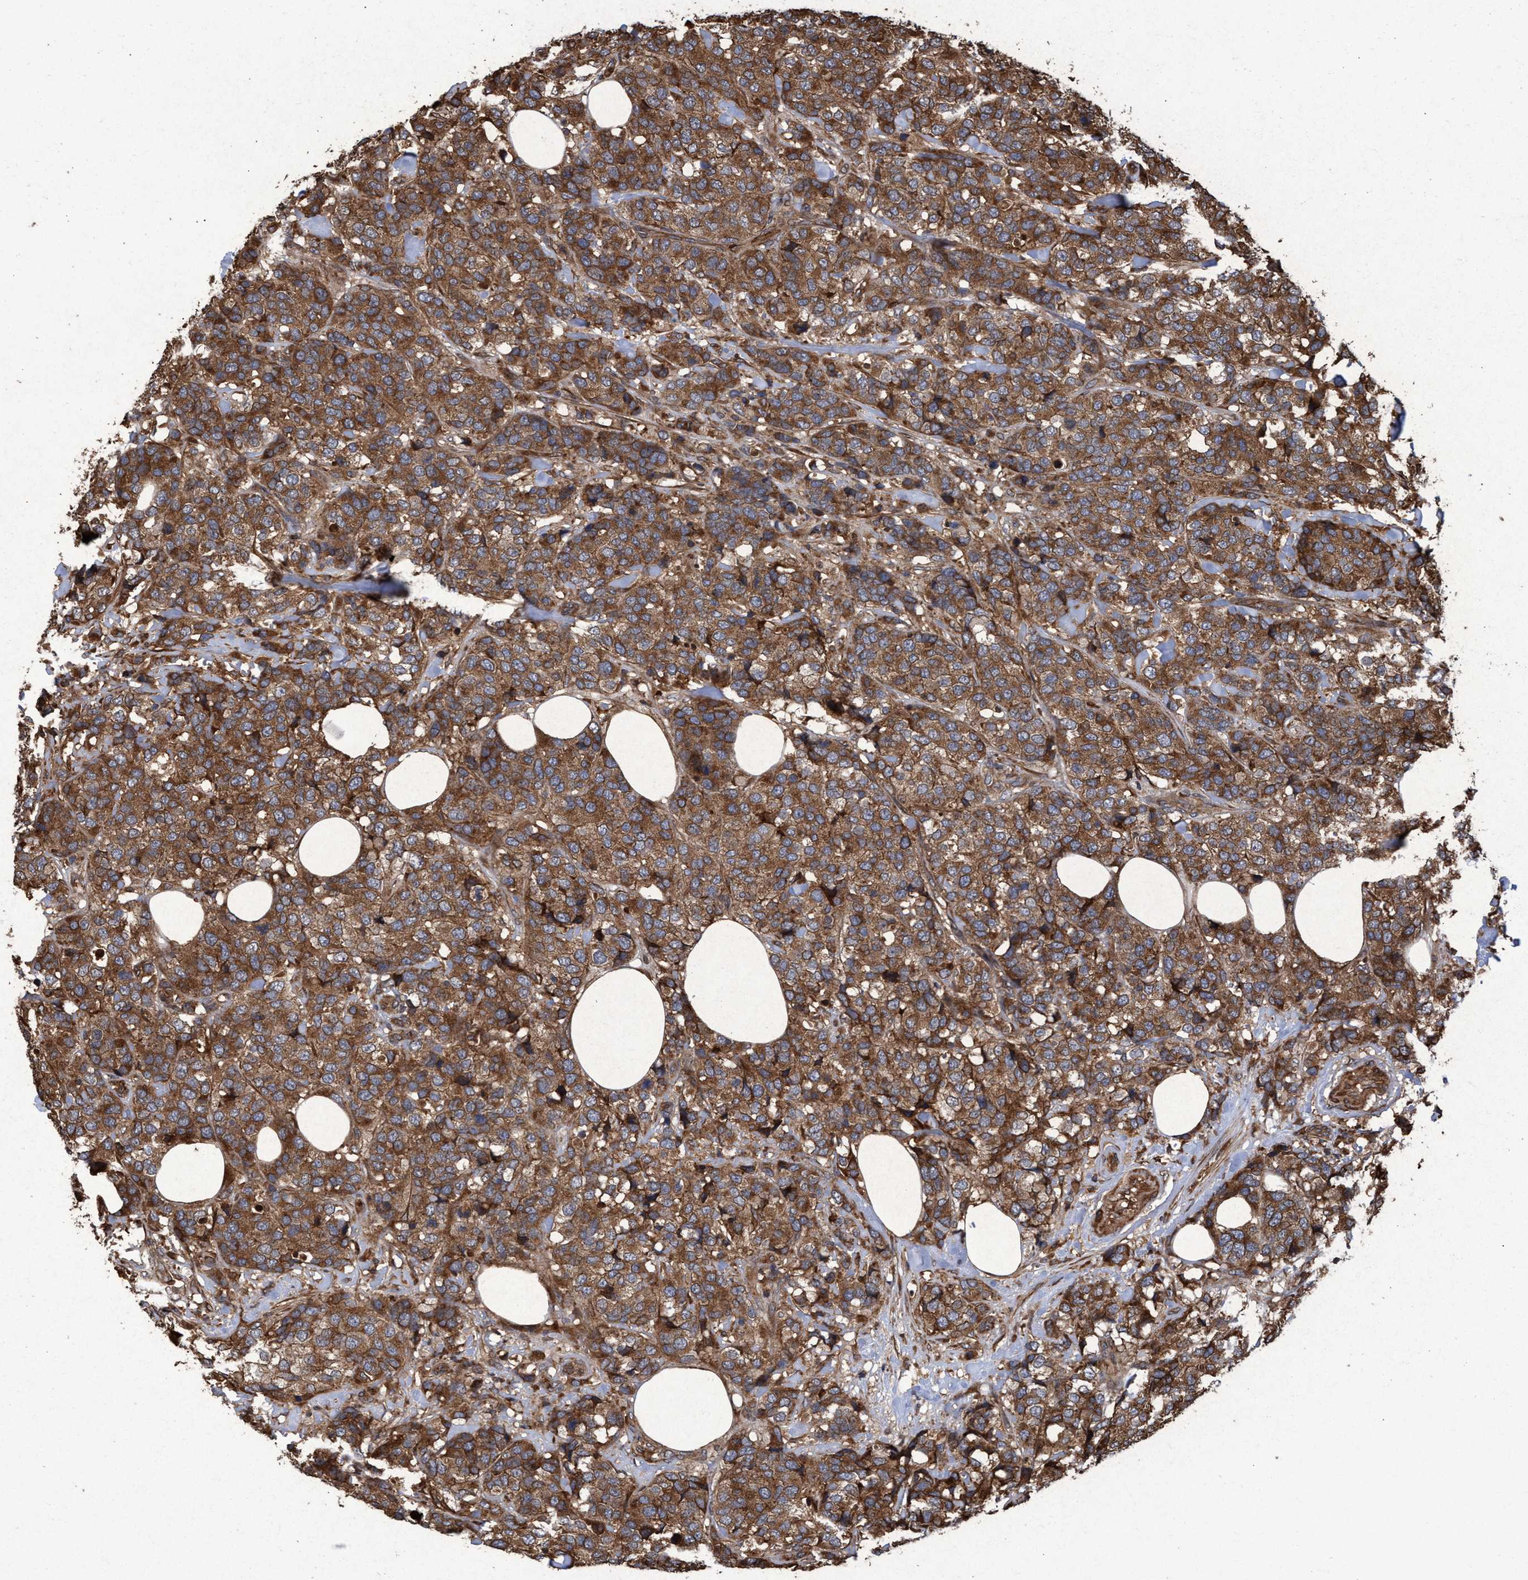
{"staining": {"intensity": "strong", "quantity": ">75%", "location": "cytoplasmic/membranous"}, "tissue": "breast cancer", "cell_type": "Tumor cells", "image_type": "cancer", "snomed": [{"axis": "morphology", "description": "Lobular carcinoma"}, {"axis": "topography", "description": "Breast"}], "caption": "Protein staining exhibits strong cytoplasmic/membranous expression in about >75% of tumor cells in breast lobular carcinoma.", "gene": "CHMP6", "patient": {"sex": "female", "age": 59}}